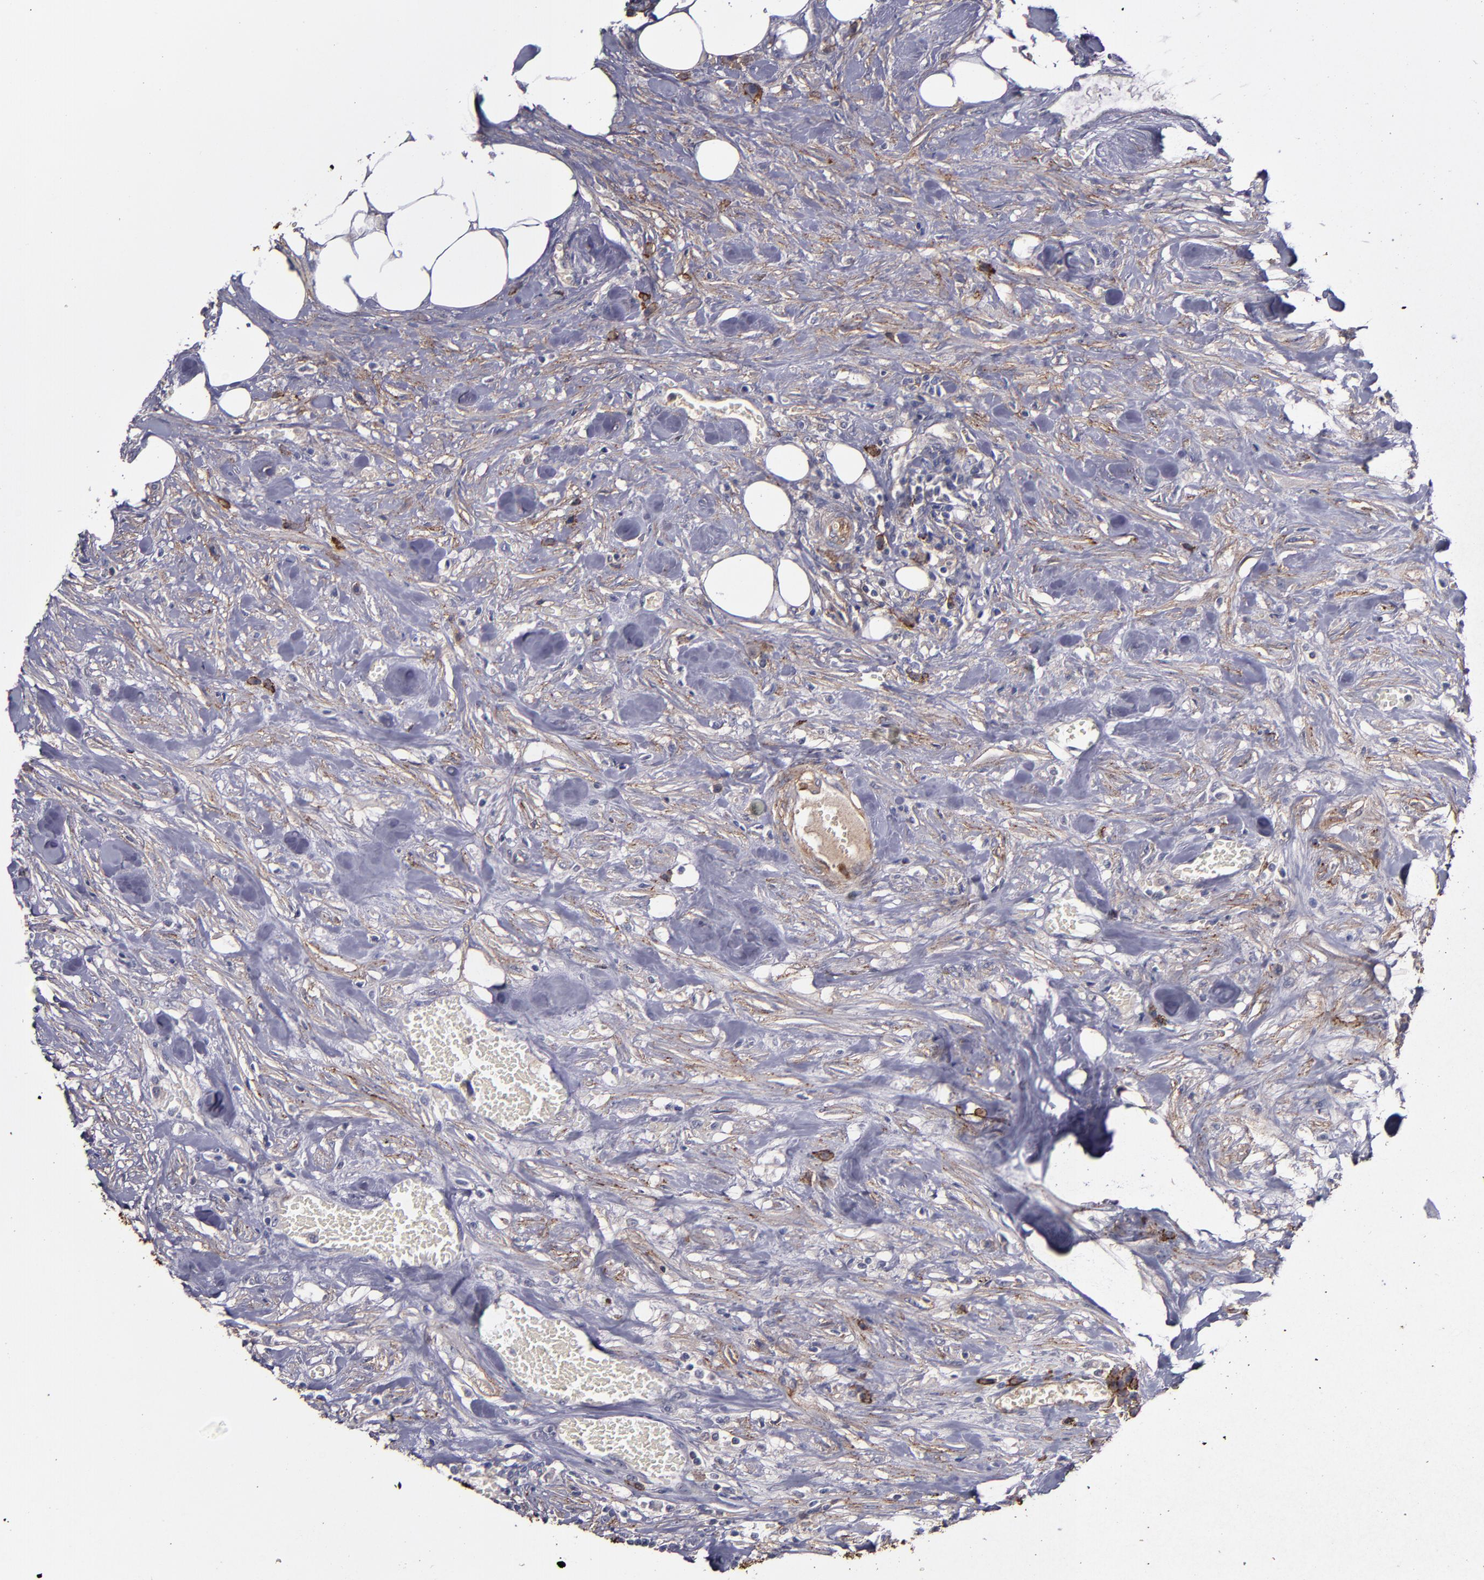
{"staining": {"intensity": "strong", "quantity": "25%-75%", "location": "cytoplasmic/membranous"}, "tissue": "urothelial cancer", "cell_type": "Tumor cells", "image_type": "cancer", "snomed": [{"axis": "morphology", "description": "Urothelial carcinoma, High grade"}, {"axis": "topography", "description": "Urinary bladder"}], "caption": "Protein staining exhibits strong cytoplasmic/membranous staining in about 25%-75% of tumor cells in urothelial carcinoma (high-grade).", "gene": "MFGE8", "patient": {"sex": "male", "age": 74}}